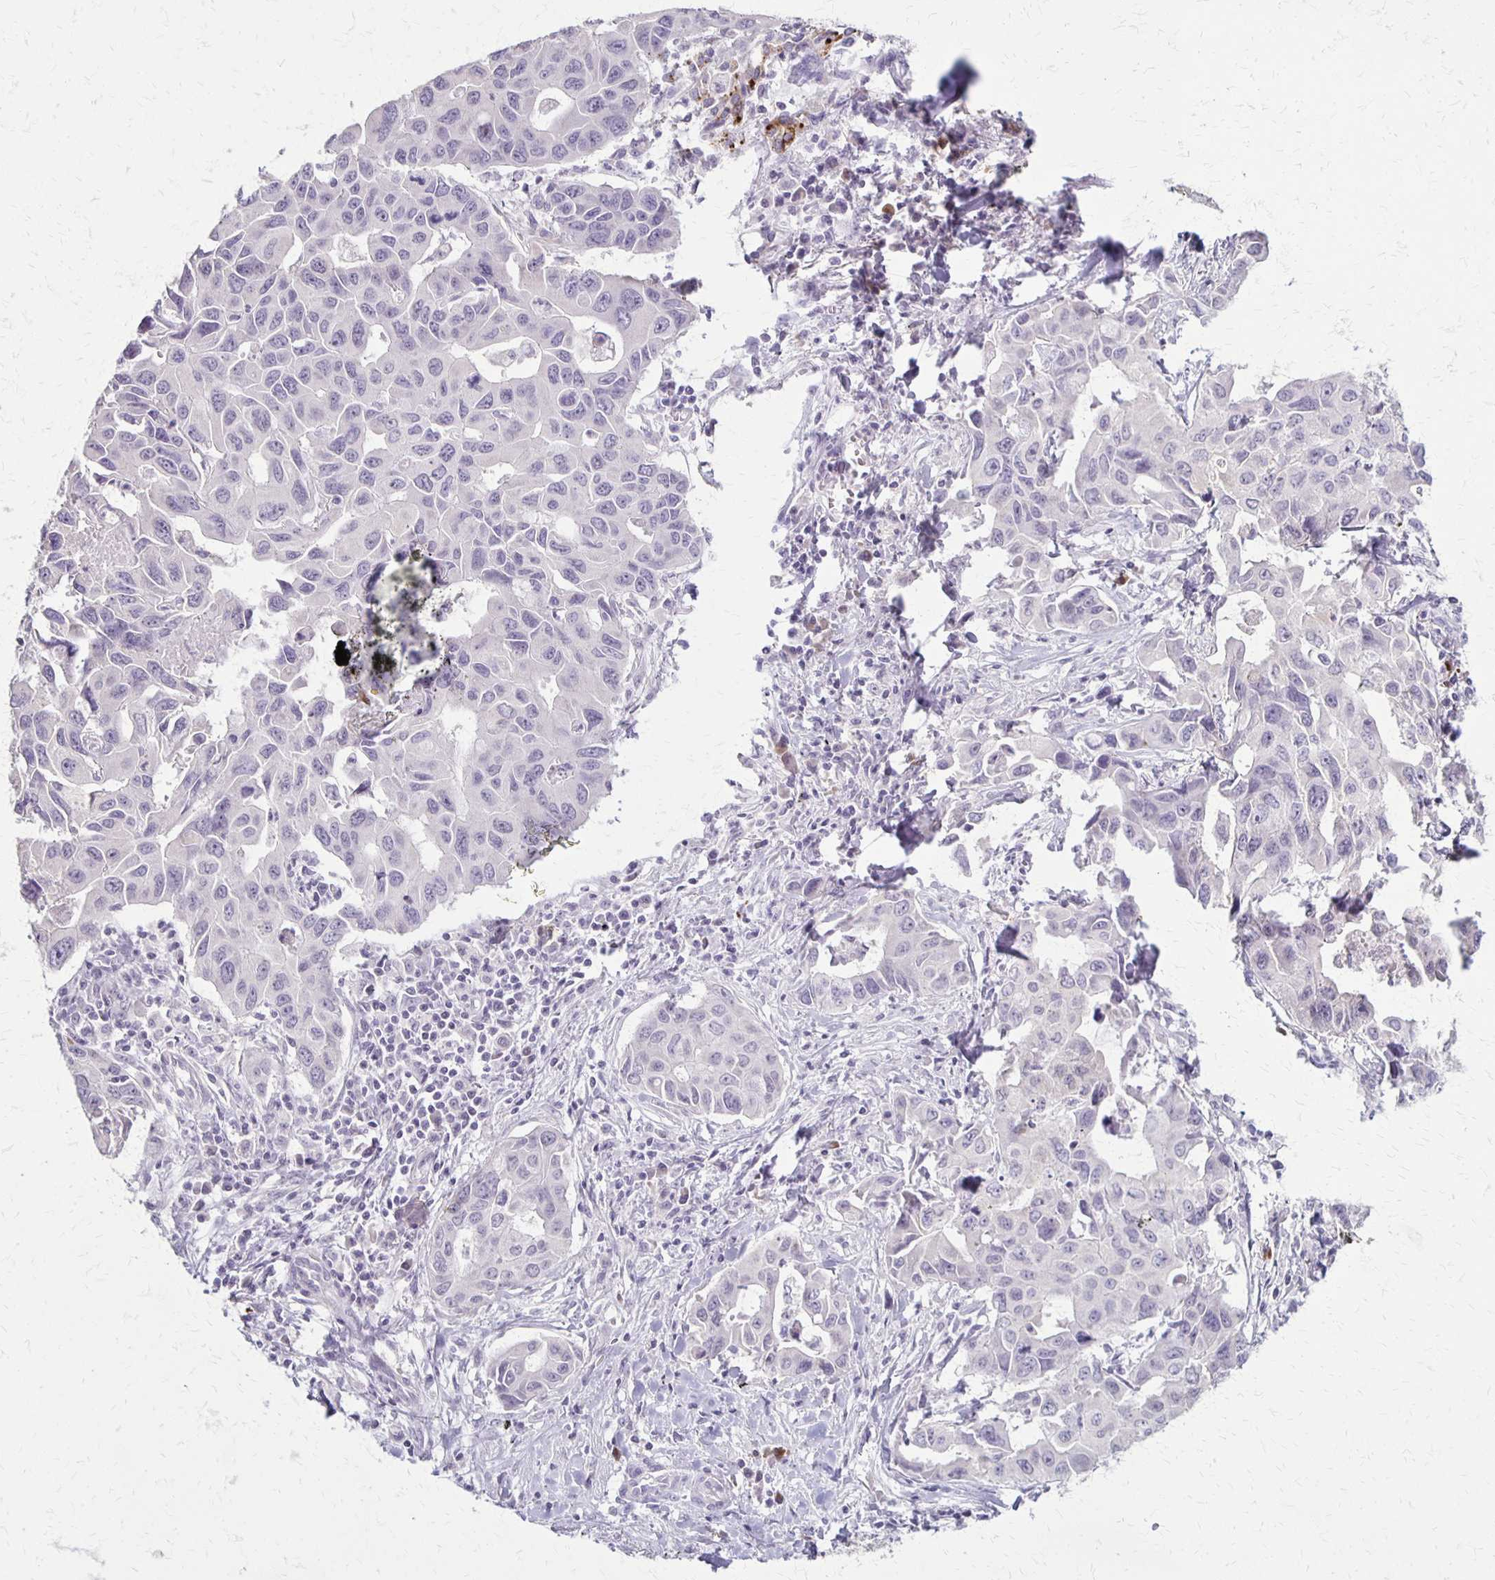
{"staining": {"intensity": "negative", "quantity": "none", "location": "none"}, "tissue": "lung cancer", "cell_type": "Tumor cells", "image_type": "cancer", "snomed": [{"axis": "morphology", "description": "Adenocarcinoma, NOS"}, {"axis": "topography", "description": "Lung"}], "caption": "Protein analysis of adenocarcinoma (lung) exhibits no significant expression in tumor cells. (Immunohistochemistry, brightfield microscopy, high magnification).", "gene": "SLC35E2B", "patient": {"sex": "male", "age": 64}}